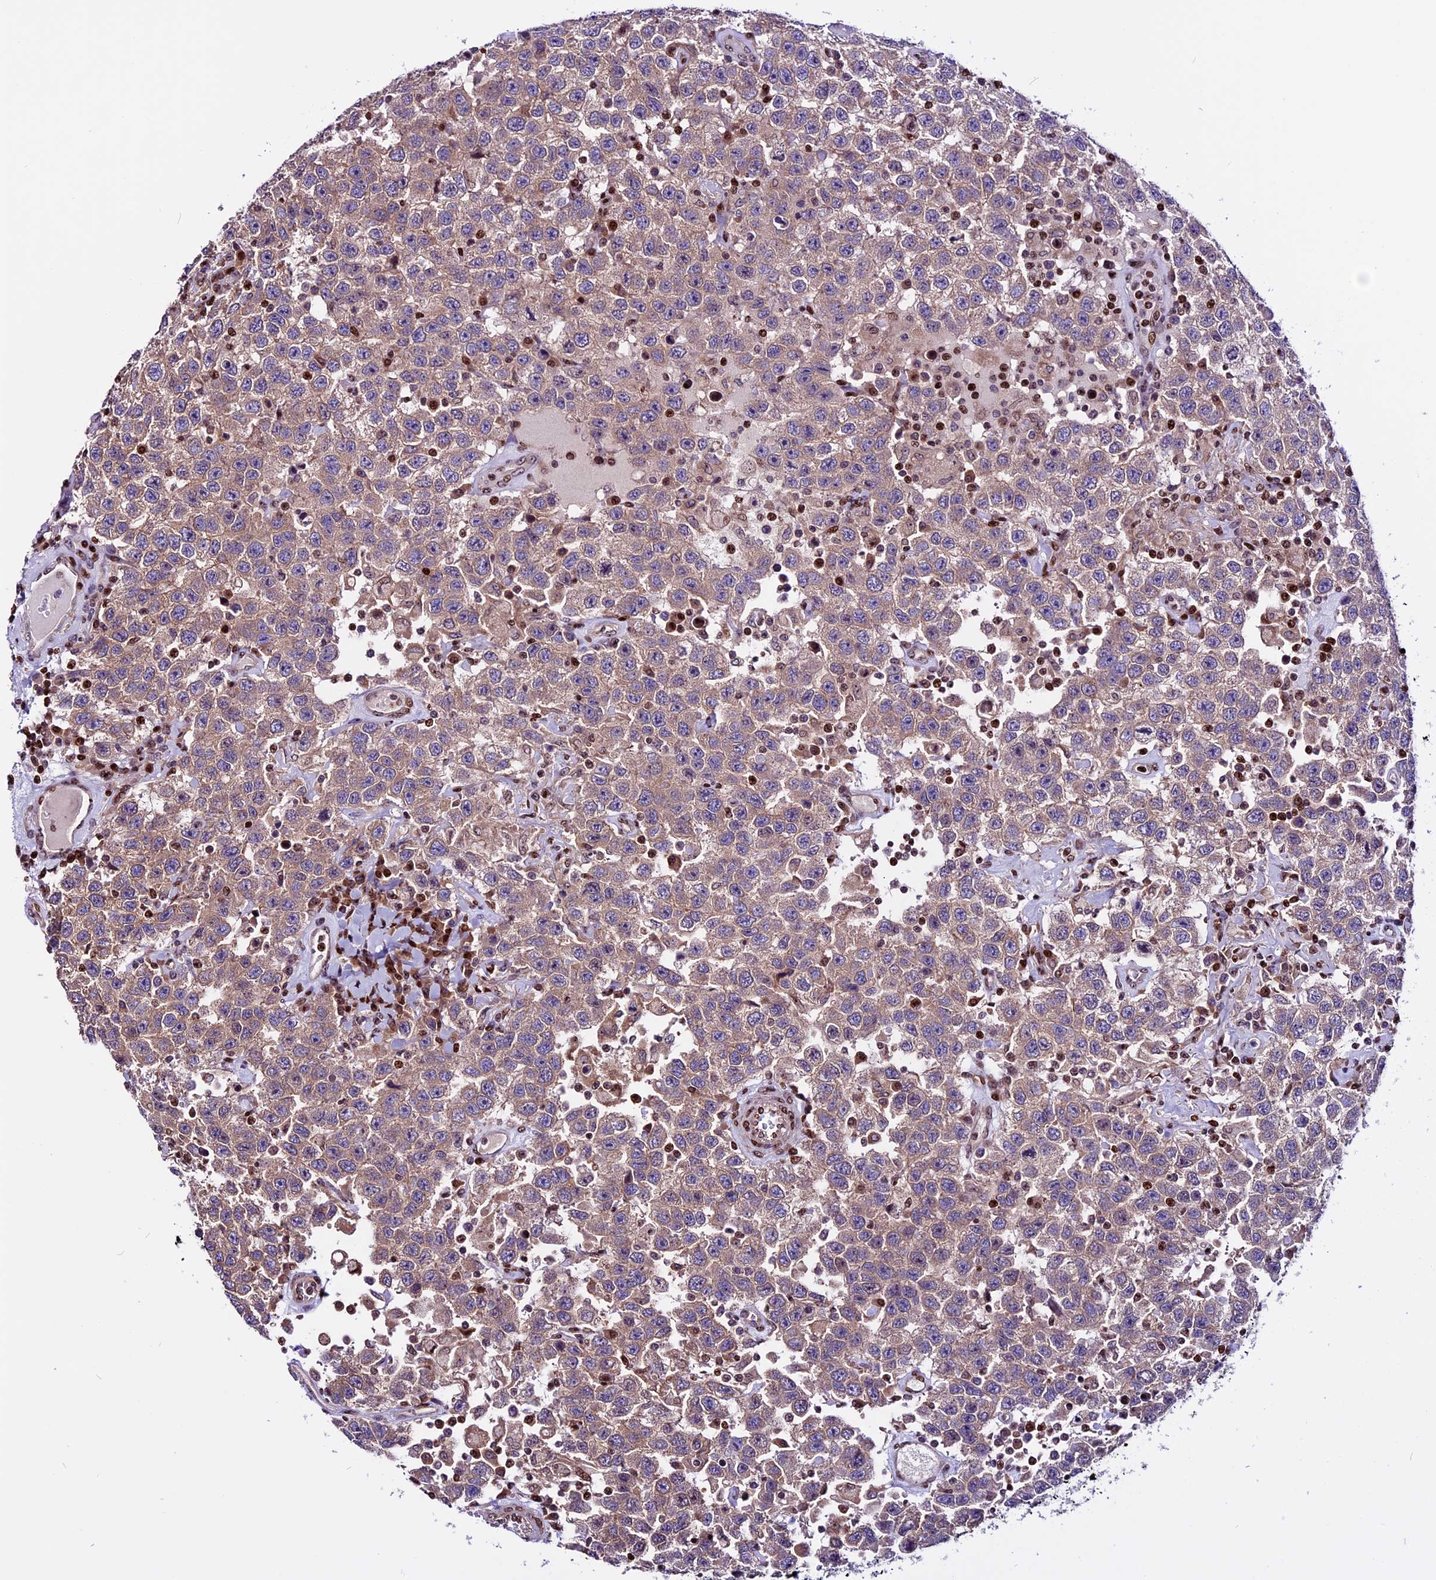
{"staining": {"intensity": "weak", "quantity": ">75%", "location": "cytoplasmic/membranous"}, "tissue": "testis cancer", "cell_type": "Tumor cells", "image_type": "cancer", "snomed": [{"axis": "morphology", "description": "Seminoma, NOS"}, {"axis": "topography", "description": "Testis"}], "caption": "A brown stain shows weak cytoplasmic/membranous positivity of a protein in testis cancer (seminoma) tumor cells.", "gene": "RINL", "patient": {"sex": "male", "age": 41}}